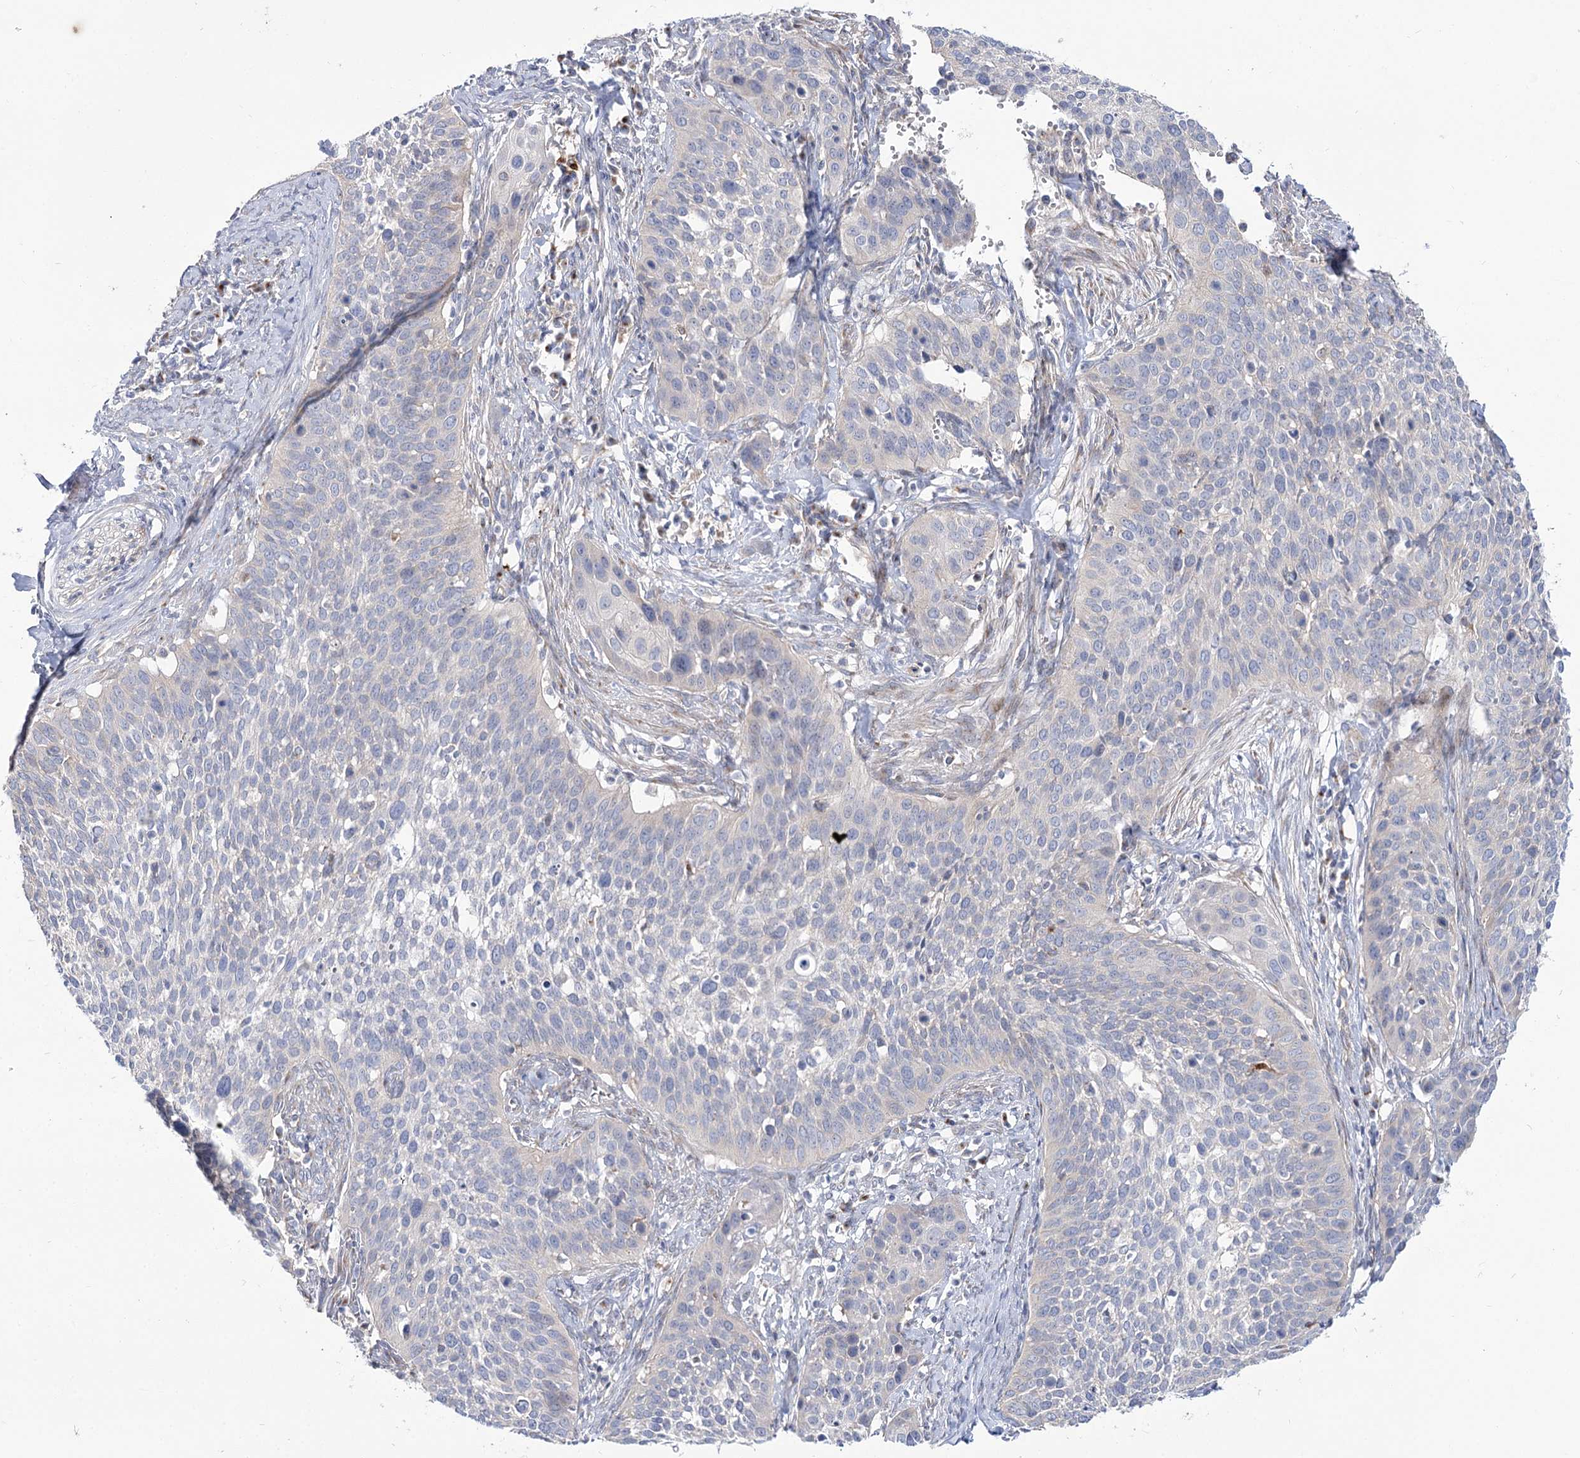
{"staining": {"intensity": "negative", "quantity": "none", "location": "none"}, "tissue": "cervical cancer", "cell_type": "Tumor cells", "image_type": "cancer", "snomed": [{"axis": "morphology", "description": "Squamous cell carcinoma, NOS"}, {"axis": "topography", "description": "Cervix"}], "caption": "High power microscopy photomicrograph of an immunohistochemistry (IHC) photomicrograph of cervical squamous cell carcinoma, revealing no significant positivity in tumor cells.", "gene": "SUOX", "patient": {"sex": "female", "age": 34}}